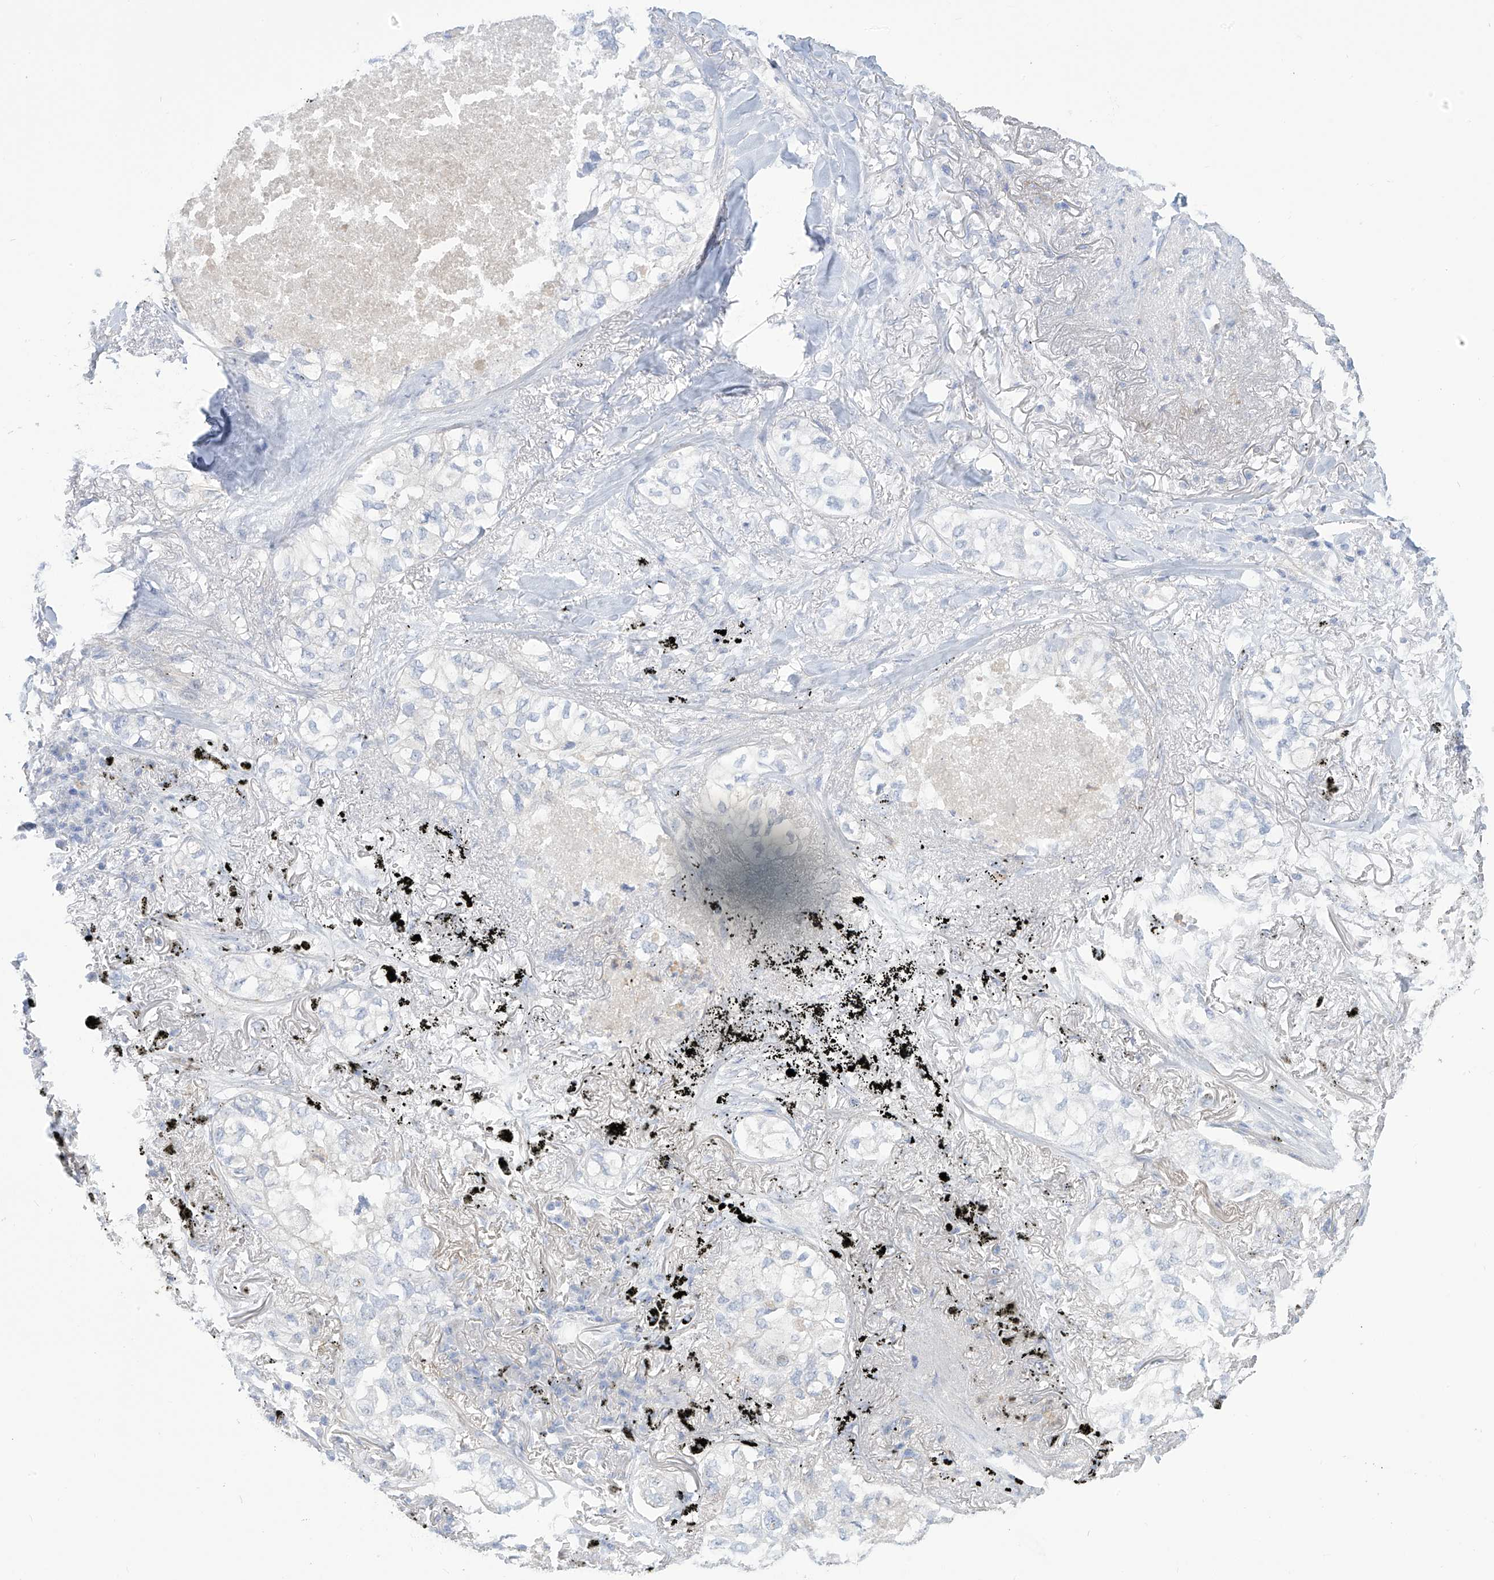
{"staining": {"intensity": "negative", "quantity": "none", "location": "none"}, "tissue": "lung cancer", "cell_type": "Tumor cells", "image_type": "cancer", "snomed": [{"axis": "morphology", "description": "Adenocarcinoma, NOS"}, {"axis": "topography", "description": "Lung"}], "caption": "An IHC image of lung cancer (adenocarcinoma) is shown. There is no staining in tumor cells of lung cancer (adenocarcinoma). Nuclei are stained in blue.", "gene": "FABP2", "patient": {"sex": "male", "age": 65}}